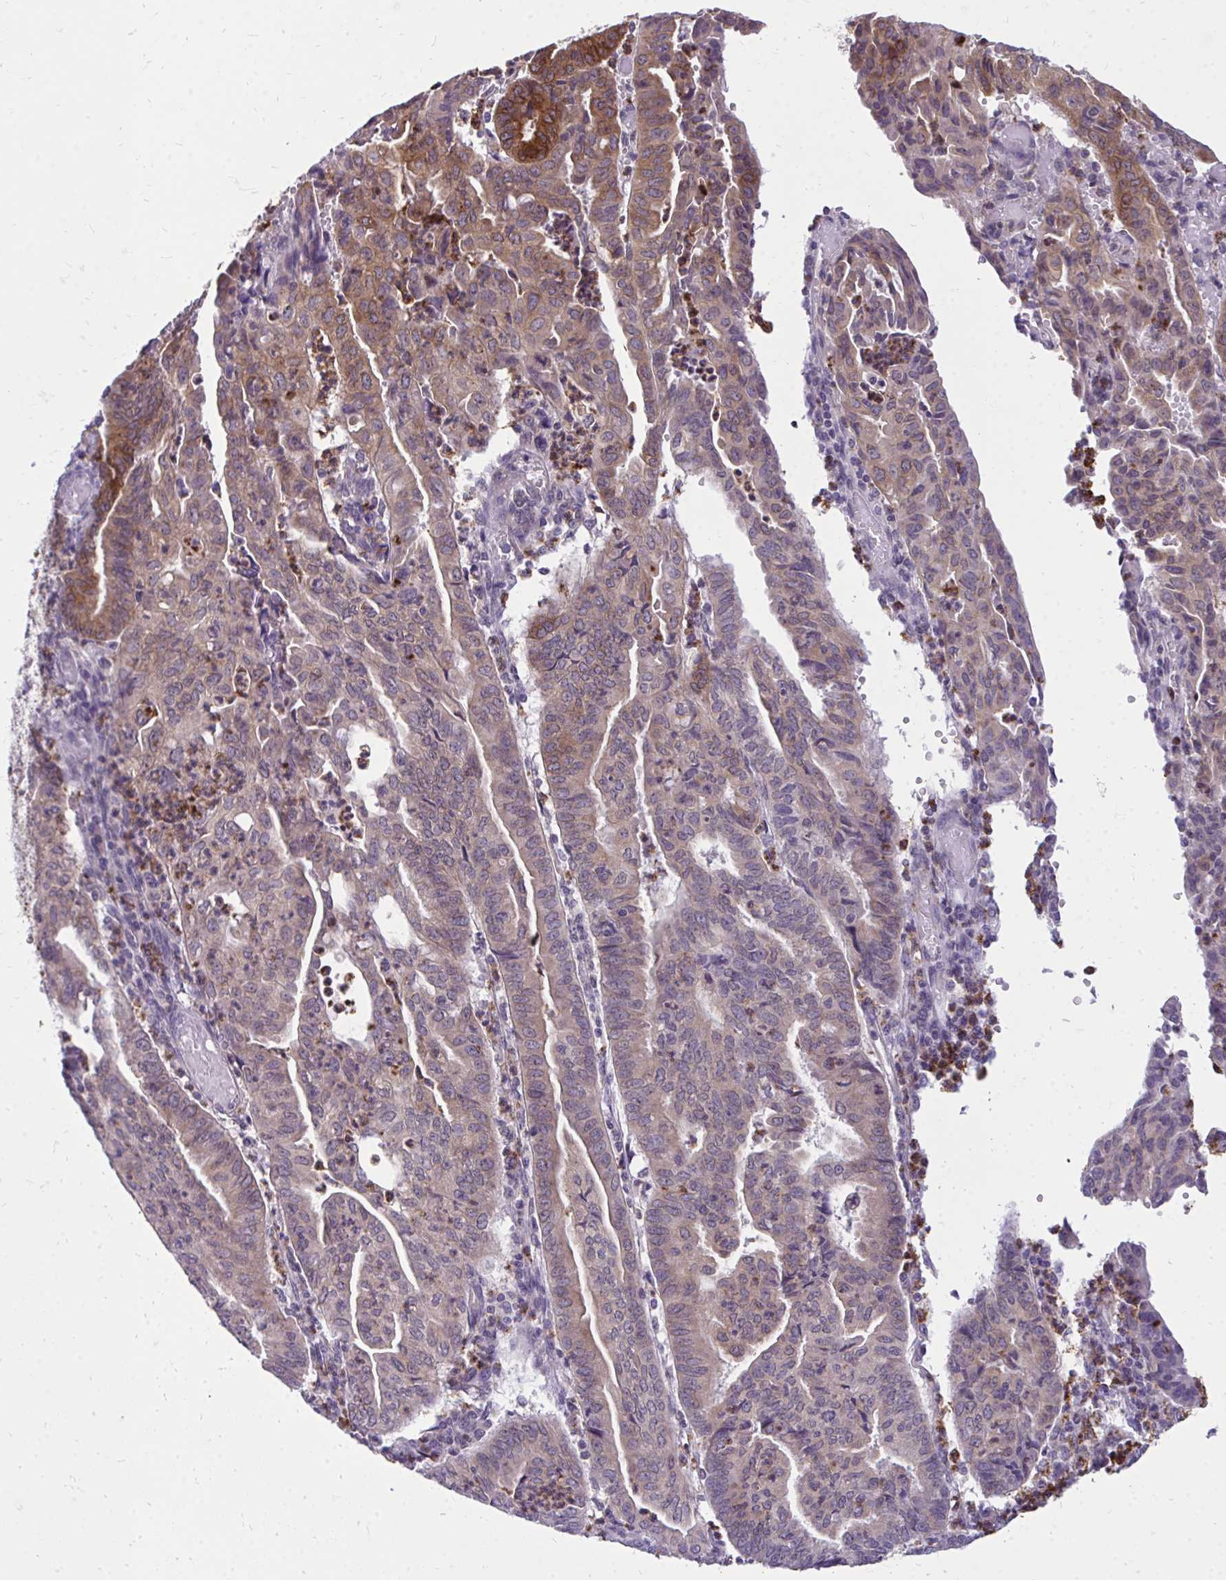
{"staining": {"intensity": "weak", "quantity": ">75%", "location": "cytoplasmic/membranous"}, "tissue": "endometrial cancer", "cell_type": "Tumor cells", "image_type": "cancer", "snomed": [{"axis": "morphology", "description": "Adenocarcinoma, NOS"}, {"axis": "topography", "description": "Endometrium"}], "caption": "The image exhibits a brown stain indicating the presence of a protein in the cytoplasmic/membranous of tumor cells in adenocarcinoma (endometrial).", "gene": "ACSL5", "patient": {"sex": "female", "age": 60}}